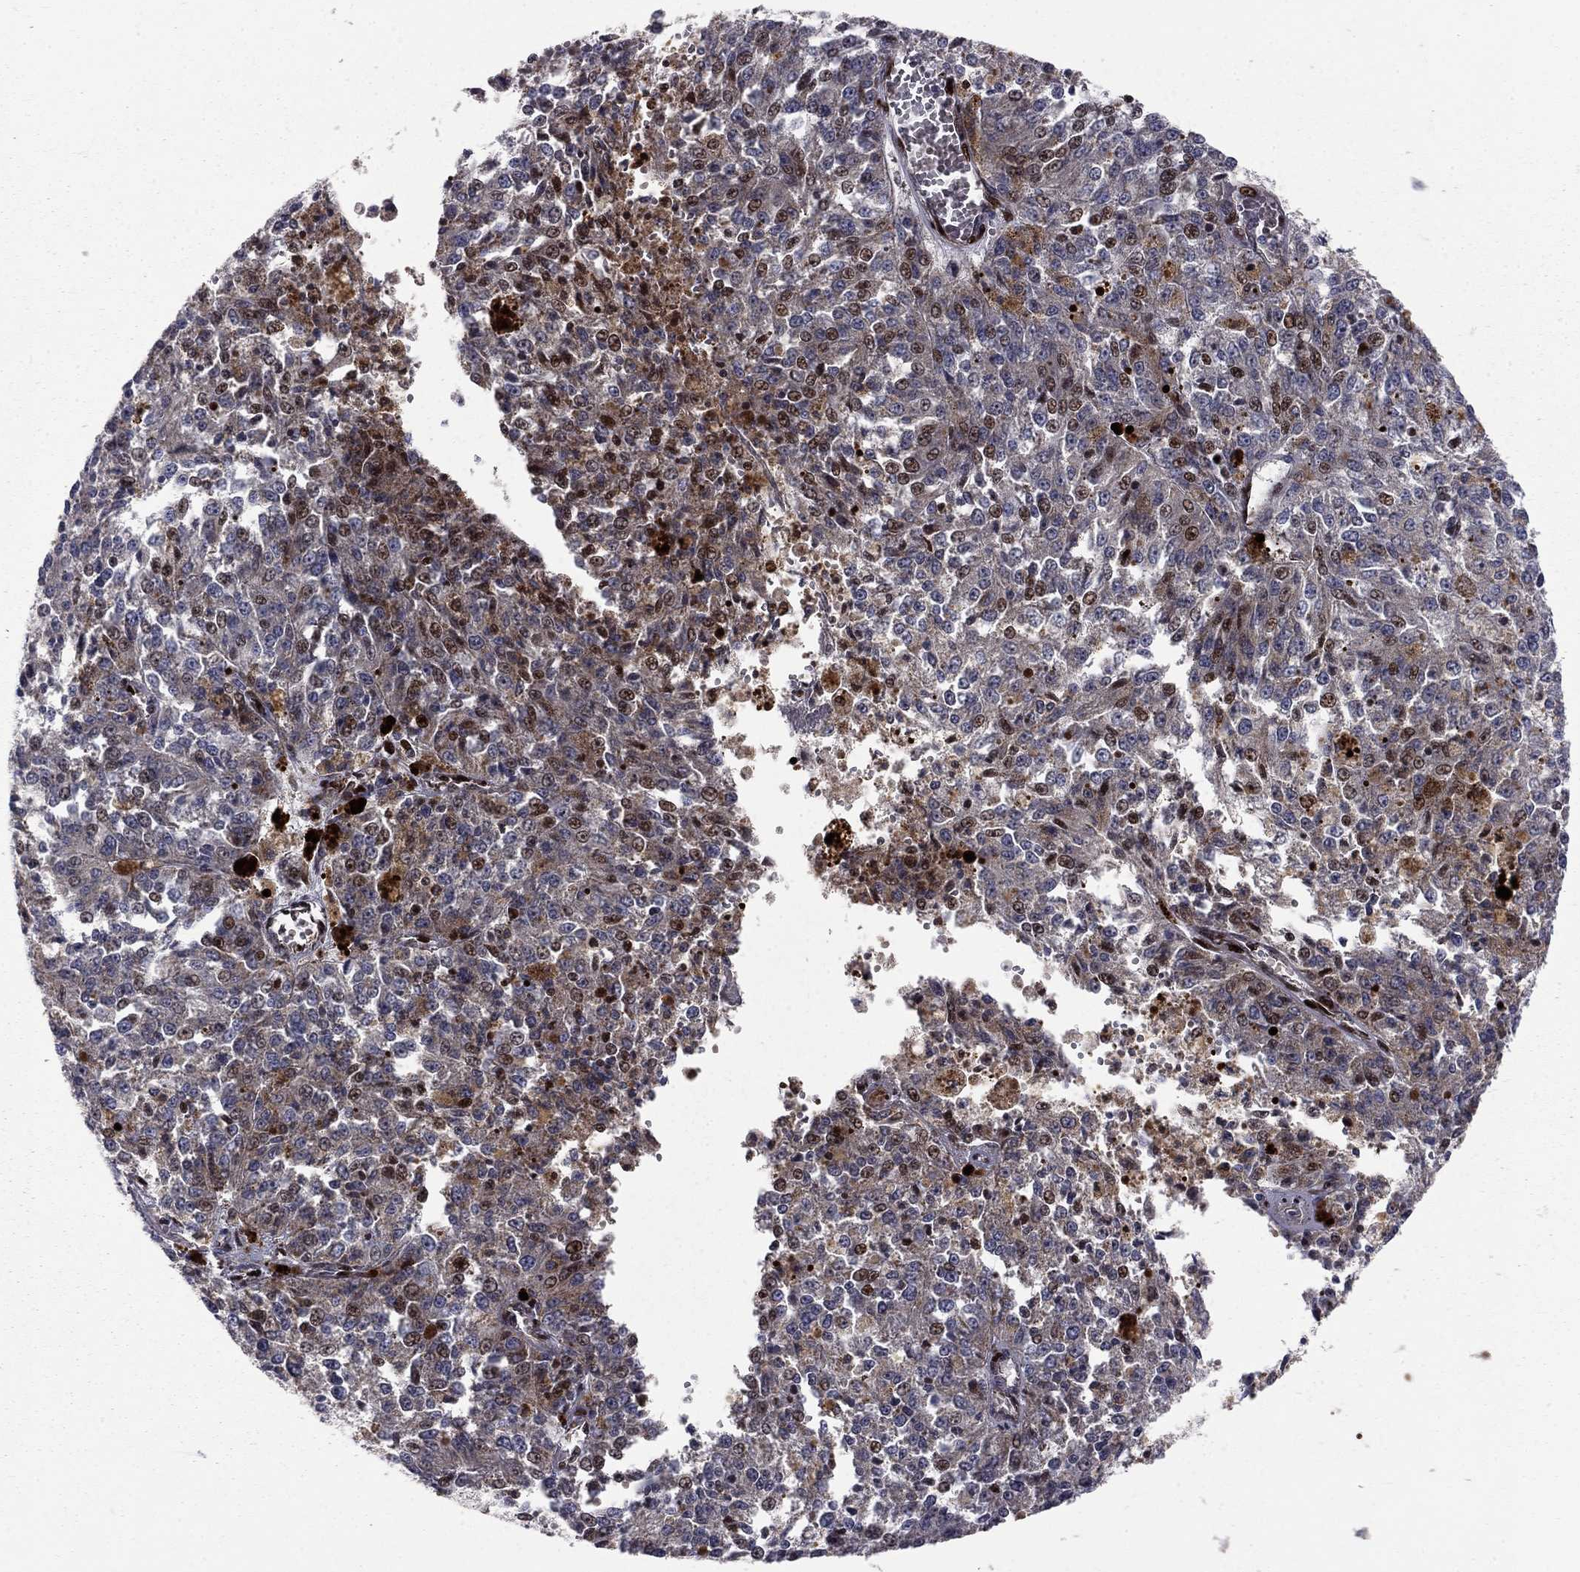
{"staining": {"intensity": "strong", "quantity": "<25%", "location": "nuclear"}, "tissue": "melanoma", "cell_type": "Tumor cells", "image_type": "cancer", "snomed": [{"axis": "morphology", "description": "Malignant melanoma, Metastatic site"}, {"axis": "topography", "description": "Lymph node"}], "caption": "A brown stain shows strong nuclear positivity of a protein in human malignant melanoma (metastatic site) tumor cells.", "gene": "MIOS", "patient": {"sex": "female", "age": 64}}